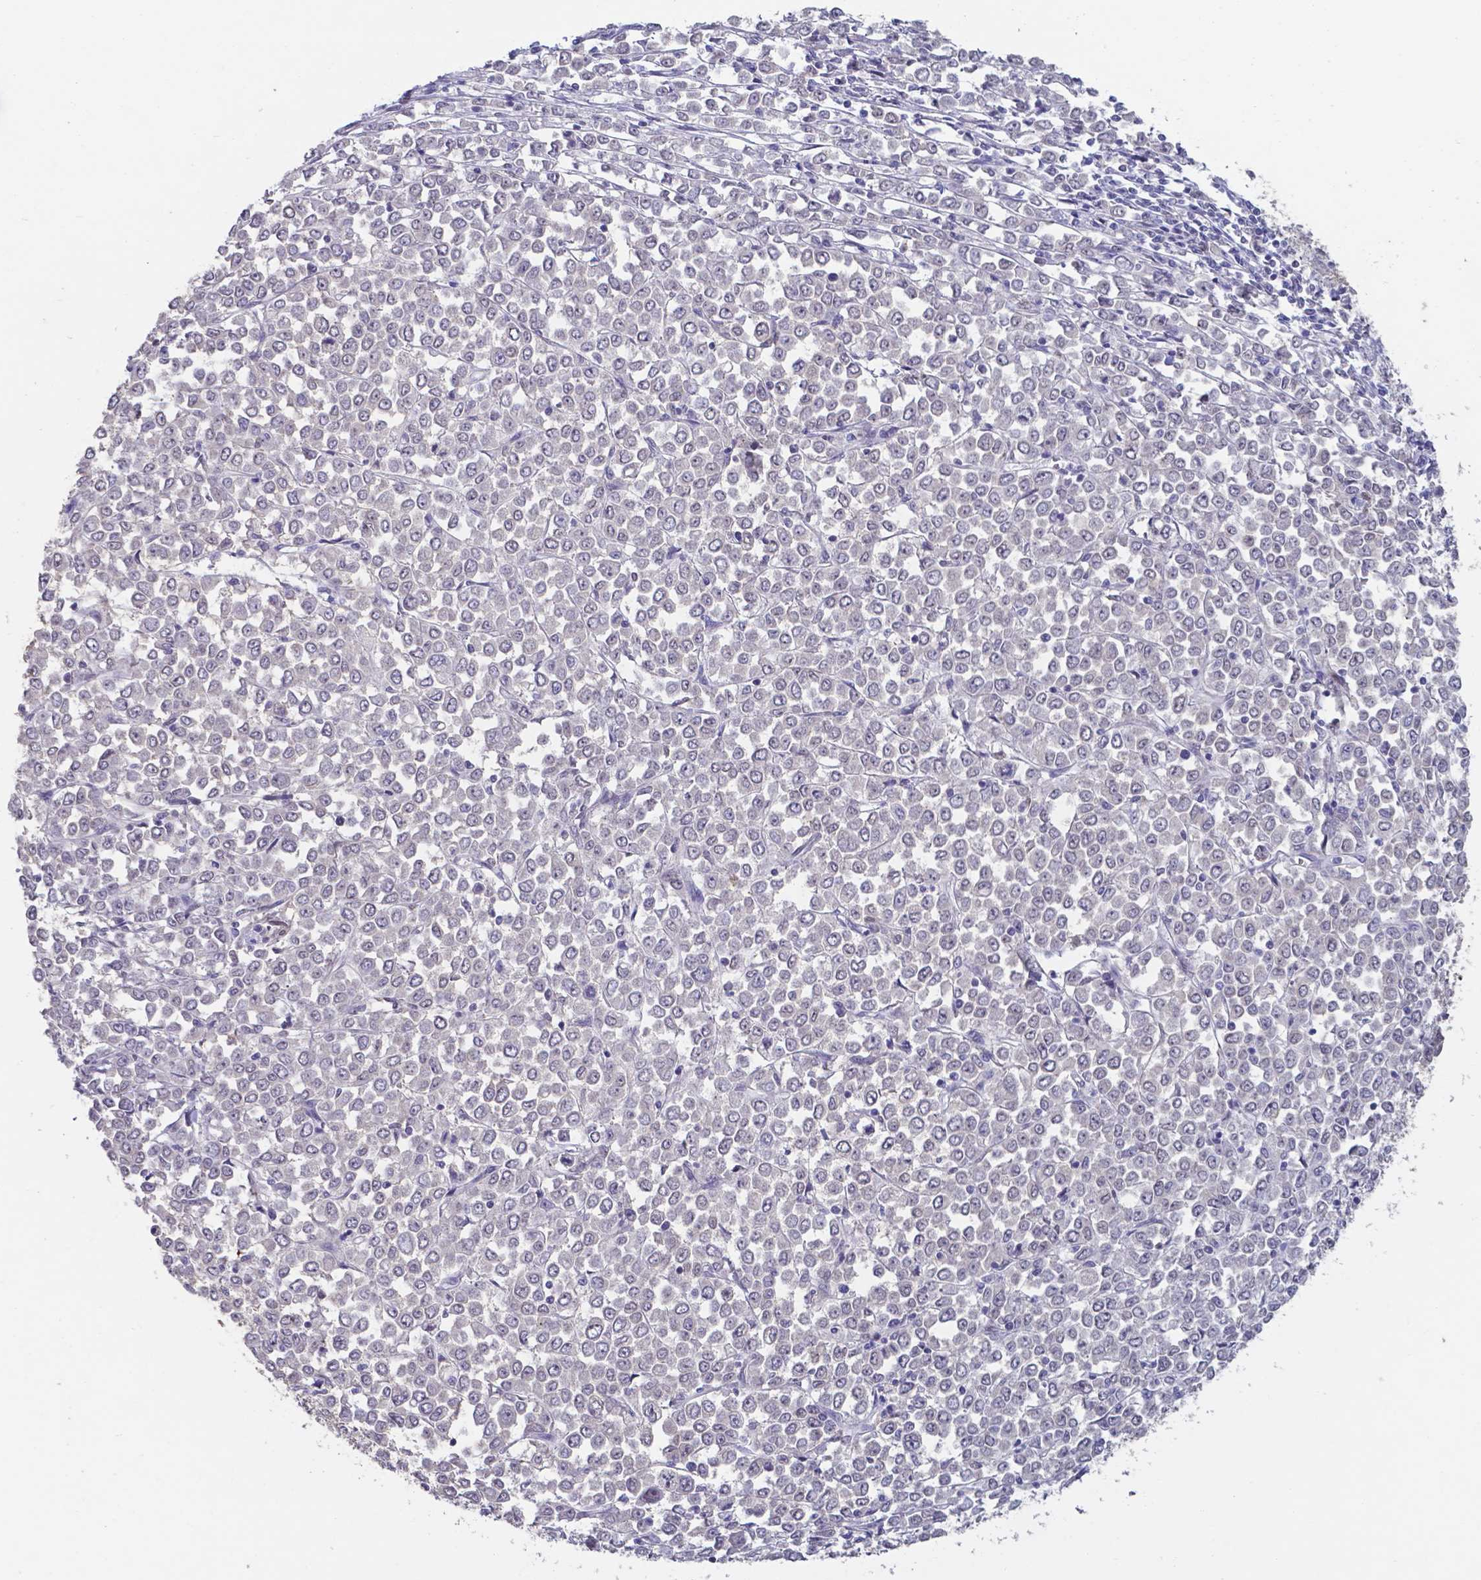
{"staining": {"intensity": "negative", "quantity": "none", "location": "none"}, "tissue": "stomach cancer", "cell_type": "Tumor cells", "image_type": "cancer", "snomed": [{"axis": "morphology", "description": "Adenocarcinoma, NOS"}, {"axis": "topography", "description": "Stomach, upper"}], "caption": "Protein analysis of adenocarcinoma (stomach) shows no significant positivity in tumor cells.", "gene": "UBE2E2", "patient": {"sex": "male", "age": 70}}